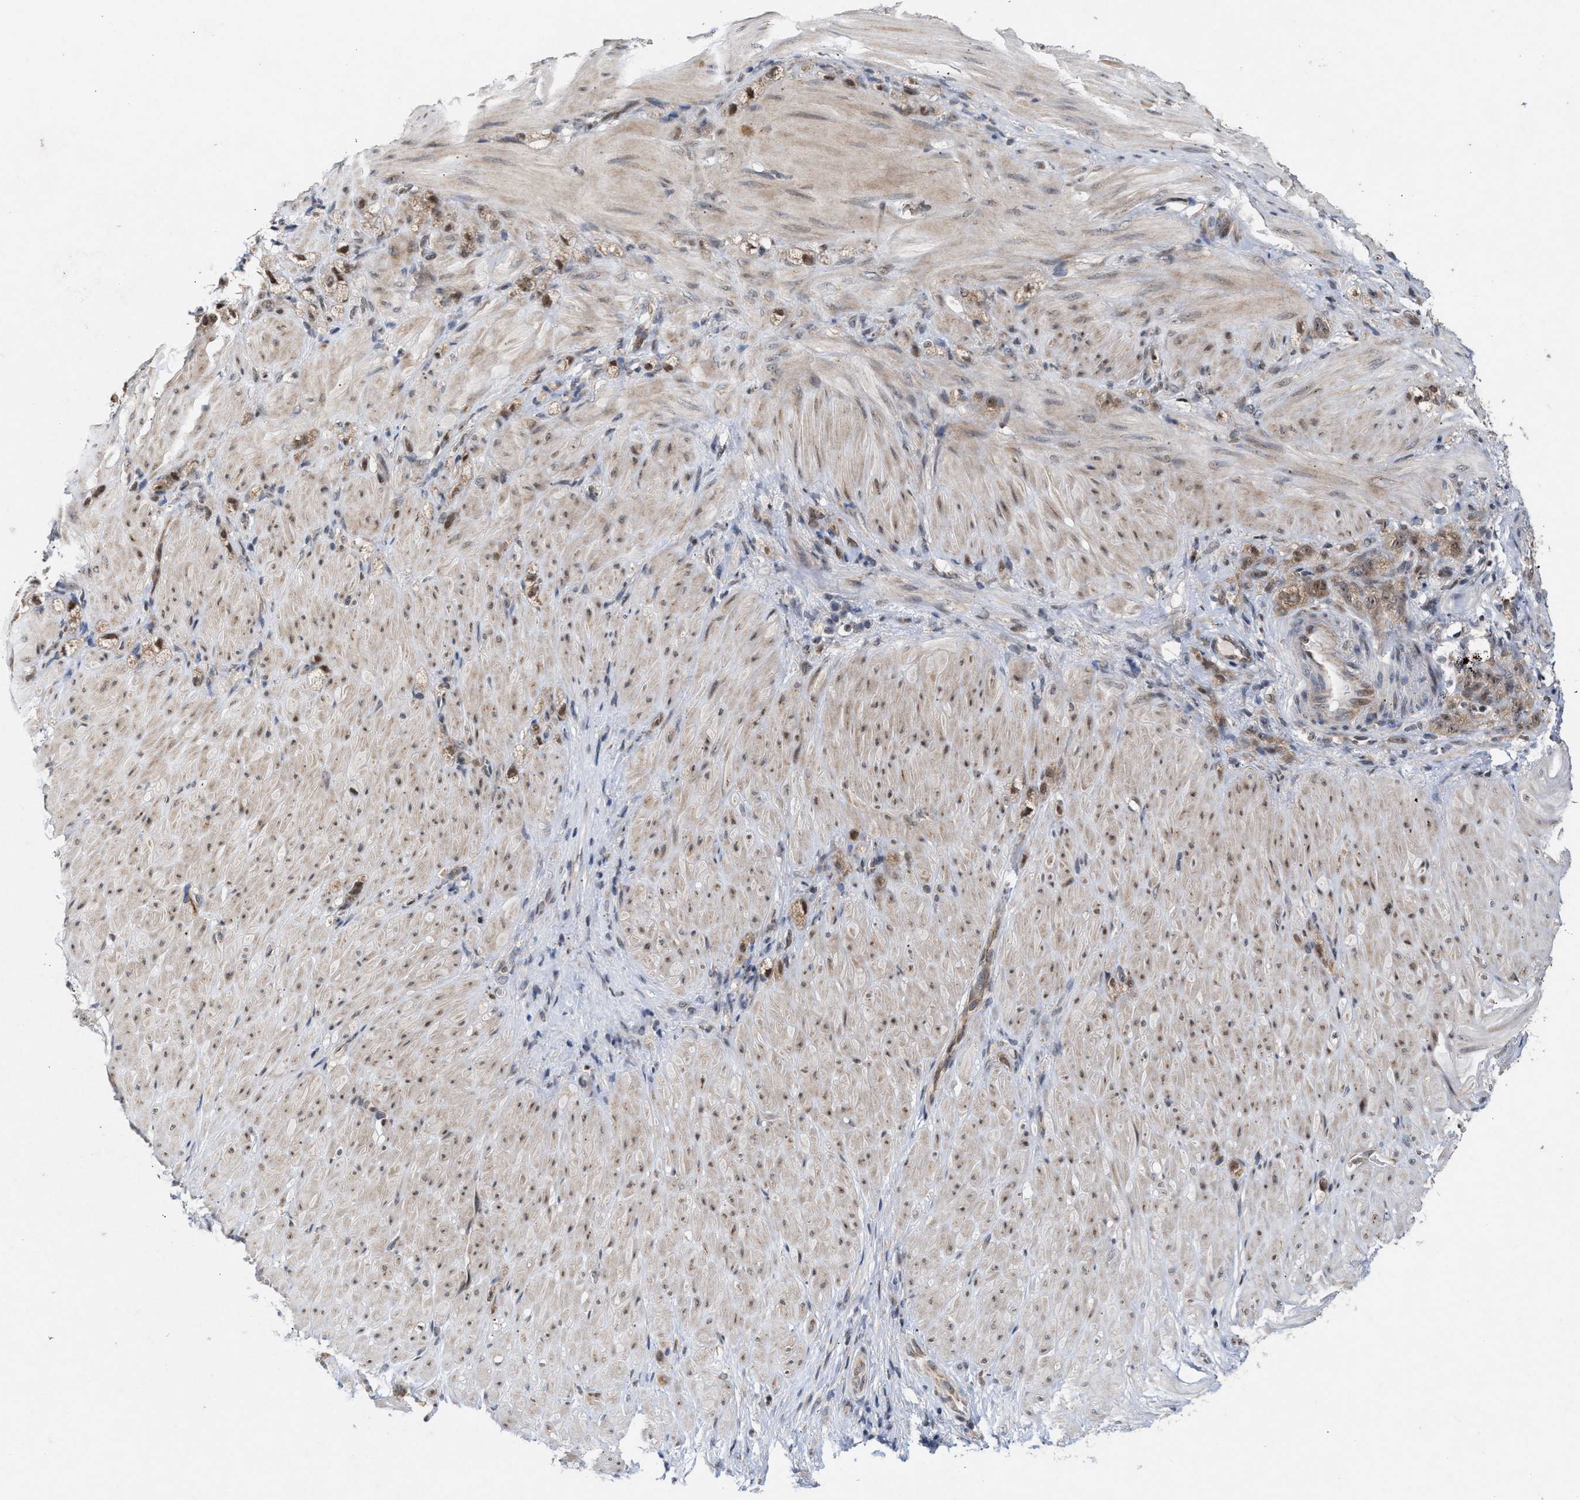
{"staining": {"intensity": "weak", "quantity": ">75%", "location": "cytoplasmic/membranous"}, "tissue": "stomach cancer", "cell_type": "Tumor cells", "image_type": "cancer", "snomed": [{"axis": "morphology", "description": "Normal tissue, NOS"}, {"axis": "morphology", "description": "Adenocarcinoma, NOS"}, {"axis": "topography", "description": "Stomach"}], "caption": "High-magnification brightfield microscopy of stomach adenocarcinoma stained with DAB (brown) and counterstained with hematoxylin (blue). tumor cells exhibit weak cytoplasmic/membranous positivity is seen in approximately>75% of cells.", "gene": "MKNK2", "patient": {"sex": "male", "age": 82}}